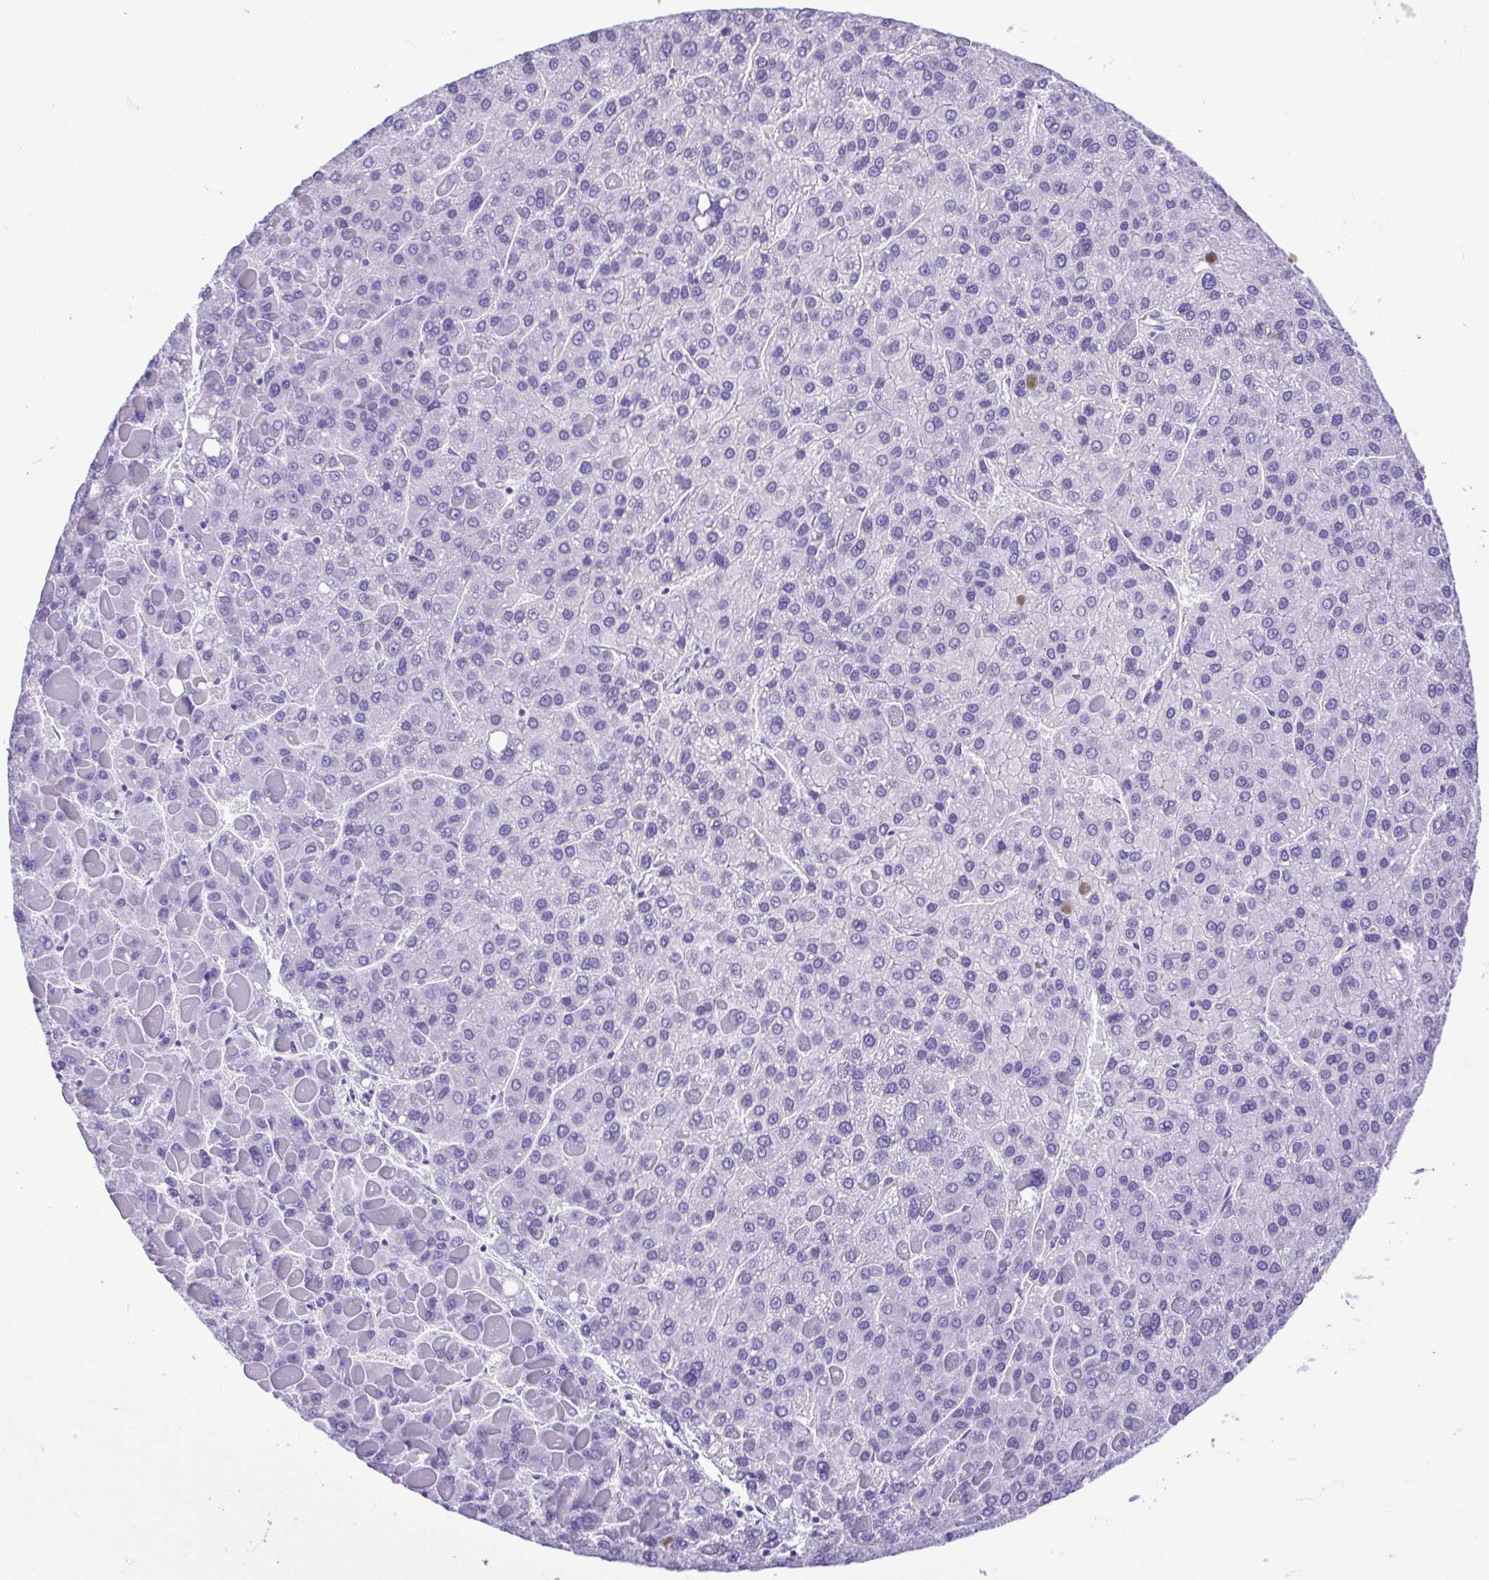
{"staining": {"intensity": "negative", "quantity": "none", "location": "none"}, "tissue": "liver cancer", "cell_type": "Tumor cells", "image_type": "cancer", "snomed": [{"axis": "morphology", "description": "Carcinoma, Hepatocellular, NOS"}, {"axis": "topography", "description": "Liver"}], "caption": "High power microscopy histopathology image of an IHC micrograph of liver hepatocellular carcinoma, revealing no significant expression in tumor cells.", "gene": "CDSN", "patient": {"sex": "female", "age": 82}}